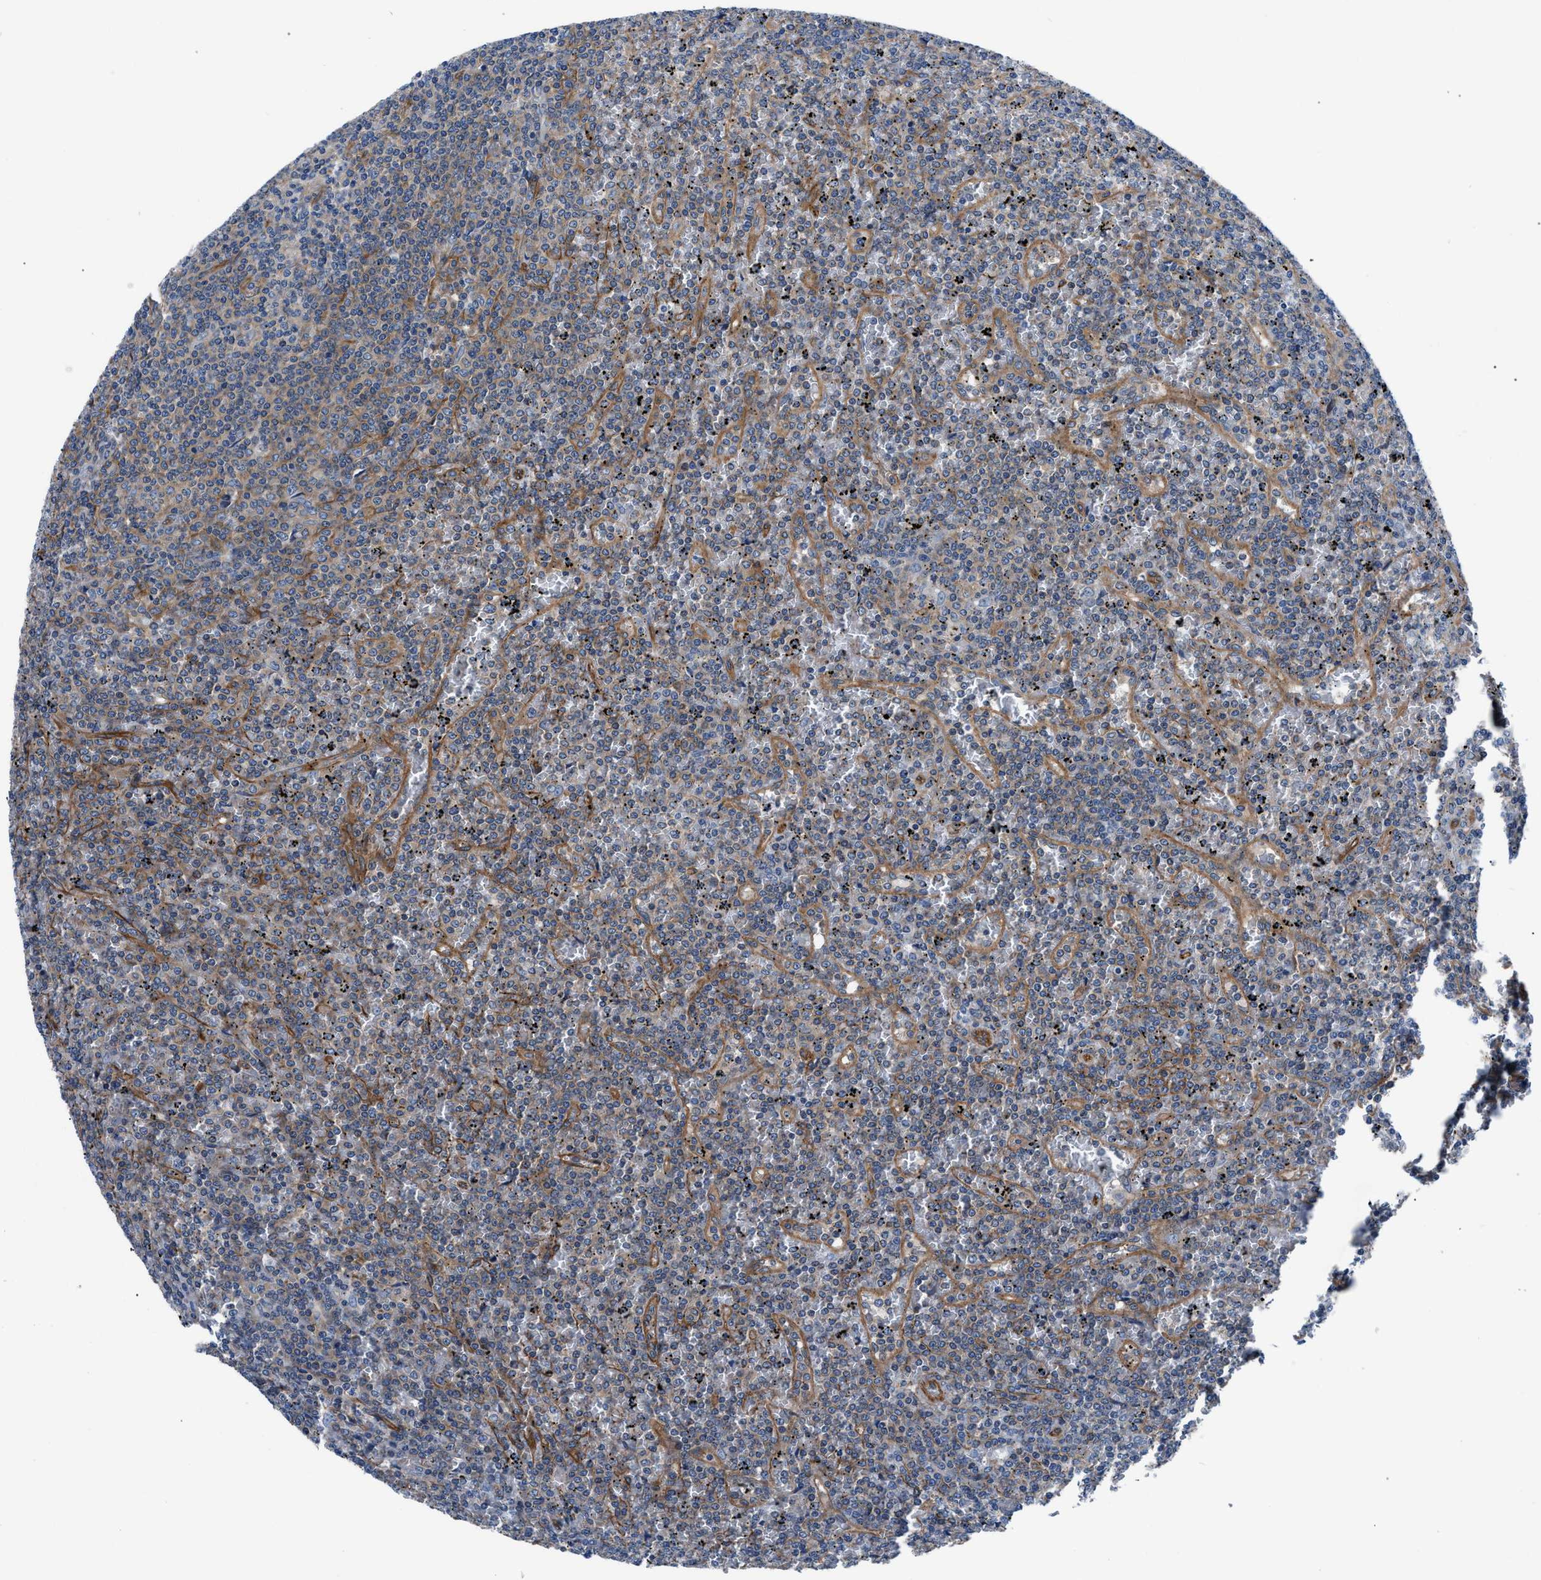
{"staining": {"intensity": "negative", "quantity": "none", "location": "none"}, "tissue": "lymphoma", "cell_type": "Tumor cells", "image_type": "cancer", "snomed": [{"axis": "morphology", "description": "Malignant lymphoma, non-Hodgkin's type, Low grade"}, {"axis": "topography", "description": "Spleen"}], "caption": "Immunohistochemical staining of human low-grade malignant lymphoma, non-Hodgkin's type reveals no significant staining in tumor cells.", "gene": "TRIP4", "patient": {"sex": "female", "age": 19}}